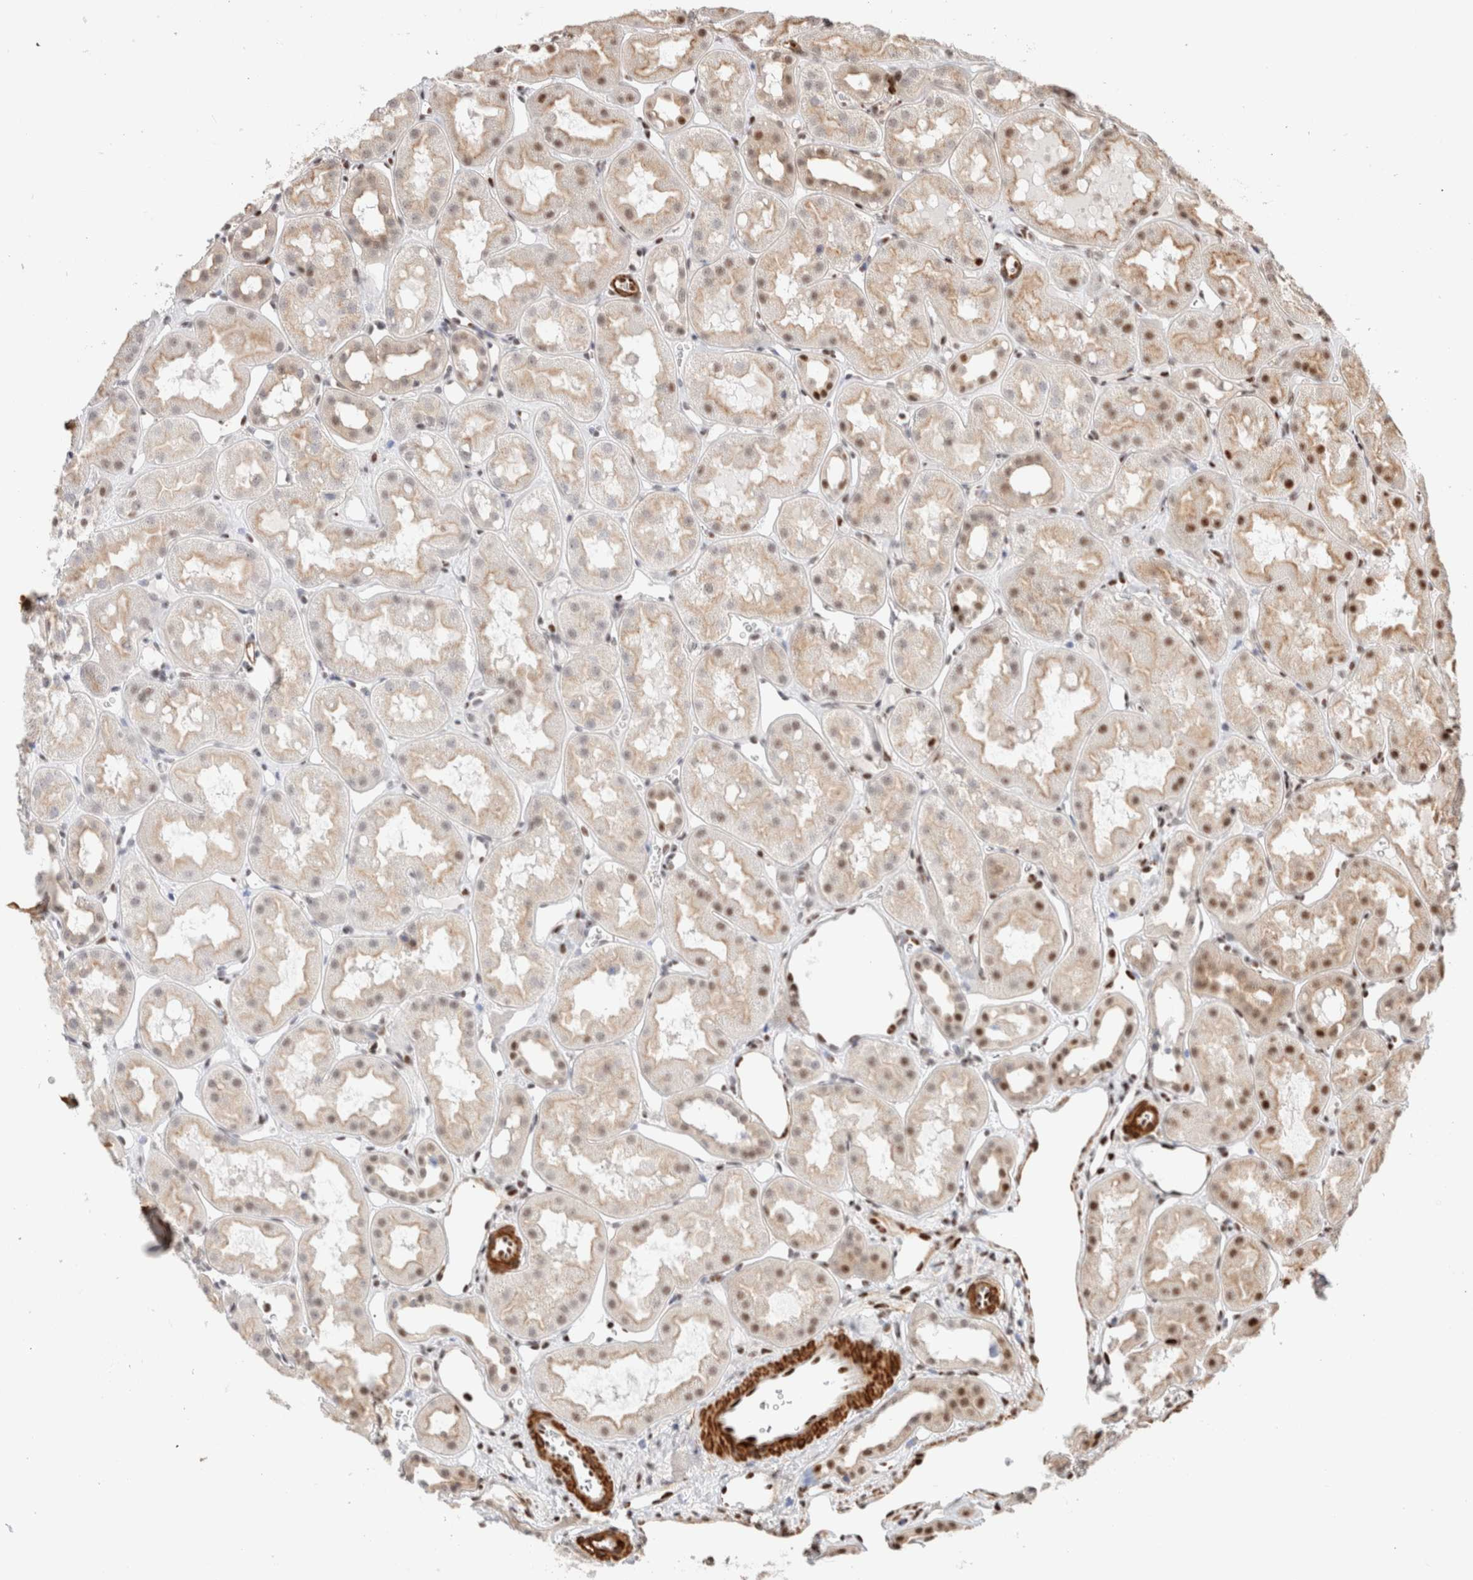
{"staining": {"intensity": "negative", "quantity": "none", "location": "none"}, "tissue": "kidney", "cell_type": "Cells in glomeruli", "image_type": "normal", "snomed": [{"axis": "morphology", "description": "Normal tissue, NOS"}, {"axis": "topography", "description": "Kidney"}], "caption": "This is an immunohistochemistry (IHC) histopathology image of benign kidney. There is no staining in cells in glomeruli.", "gene": "ID3", "patient": {"sex": "male", "age": 16}}